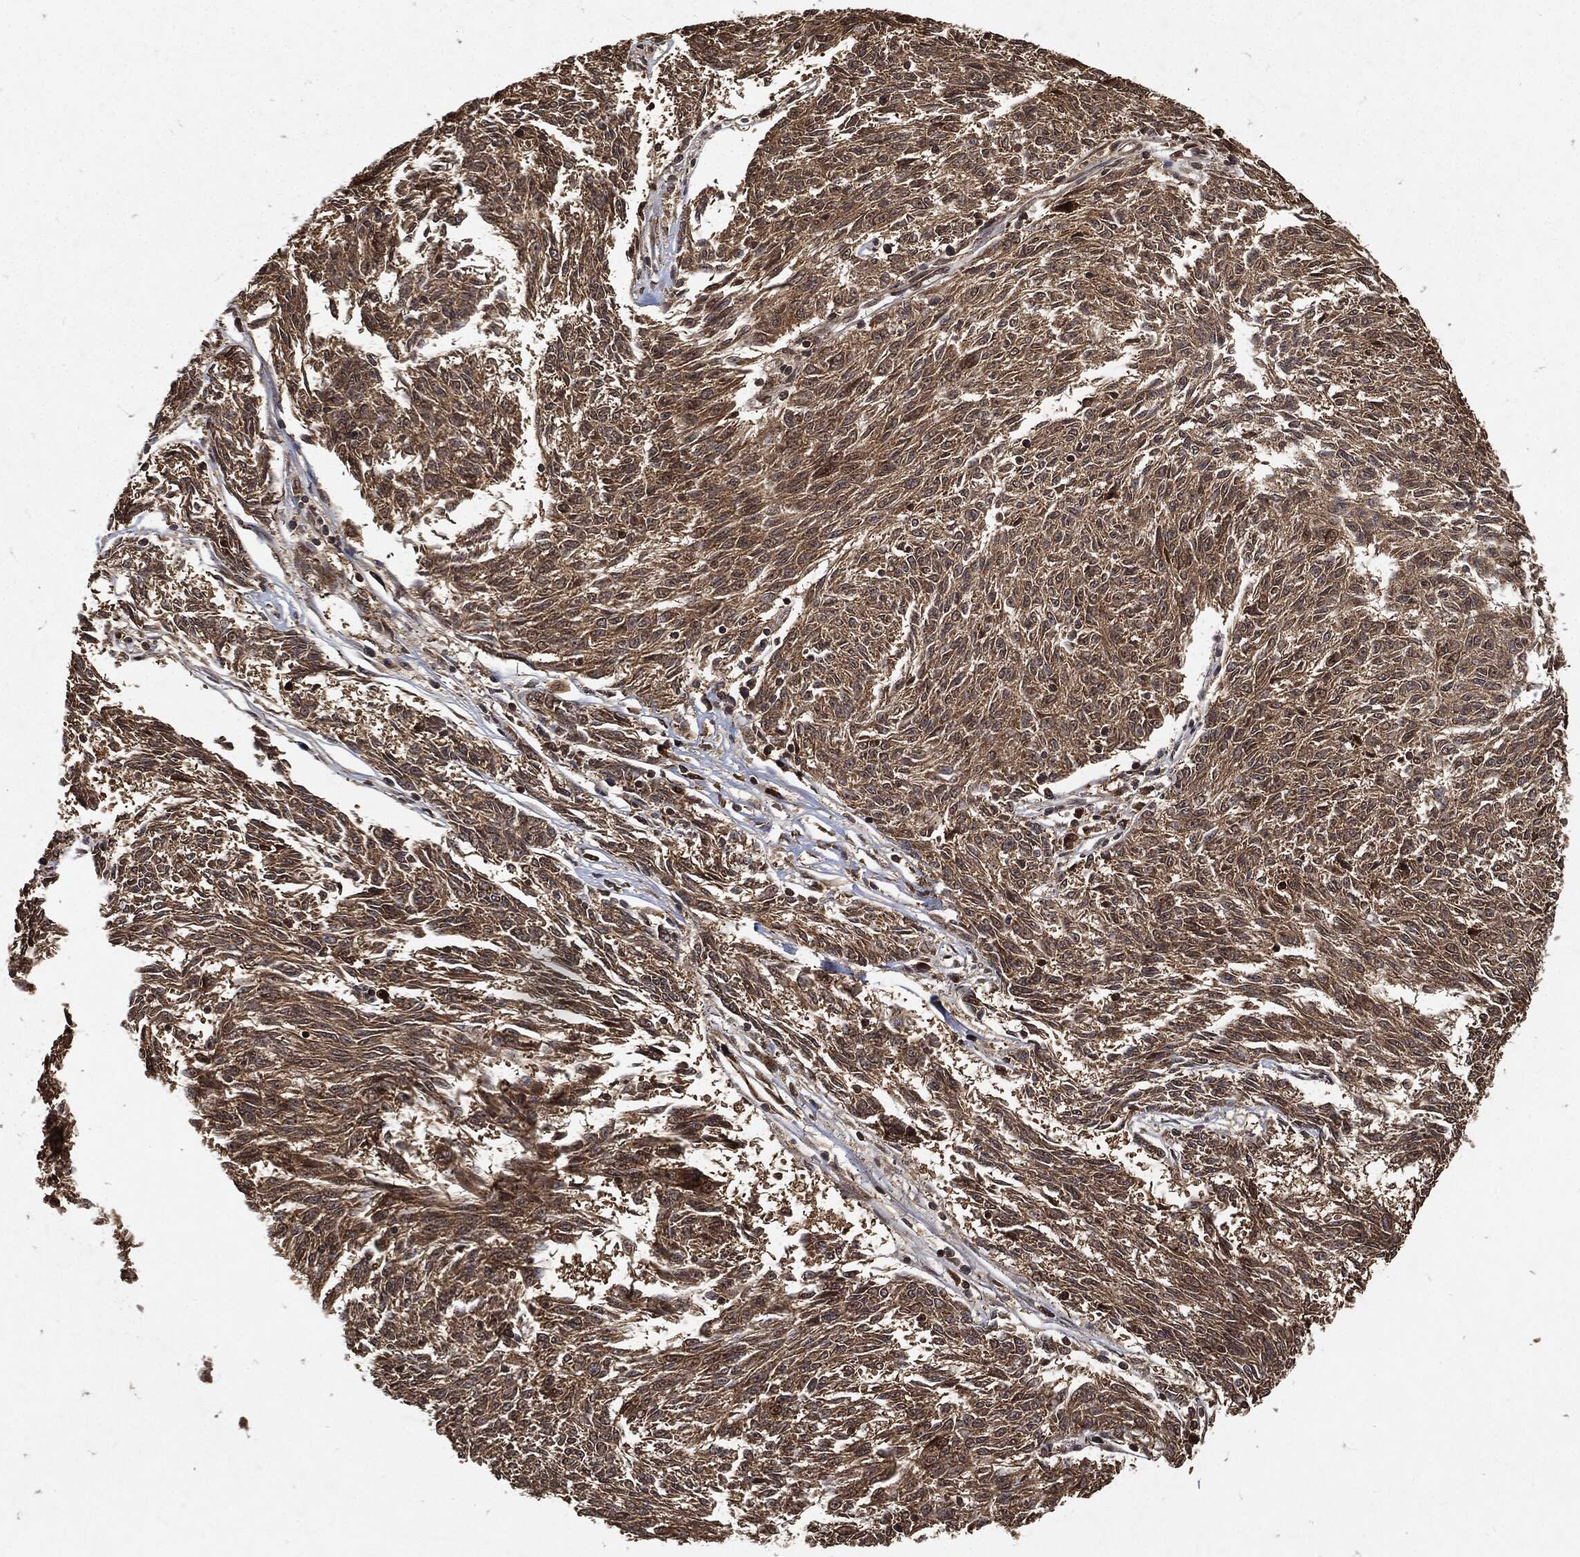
{"staining": {"intensity": "moderate", "quantity": ">75%", "location": "cytoplasmic/membranous"}, "tissue": "melanoma", "cell_type": "Tumor cells", "image_type": "cancer", "snomed": [{"axis": "morphology", "description": "Malignant melanoma, NOS"}, {"axis": "topography", "description": "Skin"}], "caption": "Moderate cytoplasmic/membranous protein staining is seen in approximately >75% of tumor cells in melanoma. The protein is shown in brown color, while the nuclei are stained blue.", "gene": "ZNF226", "patient": {"sex": "female", "age": 72}}